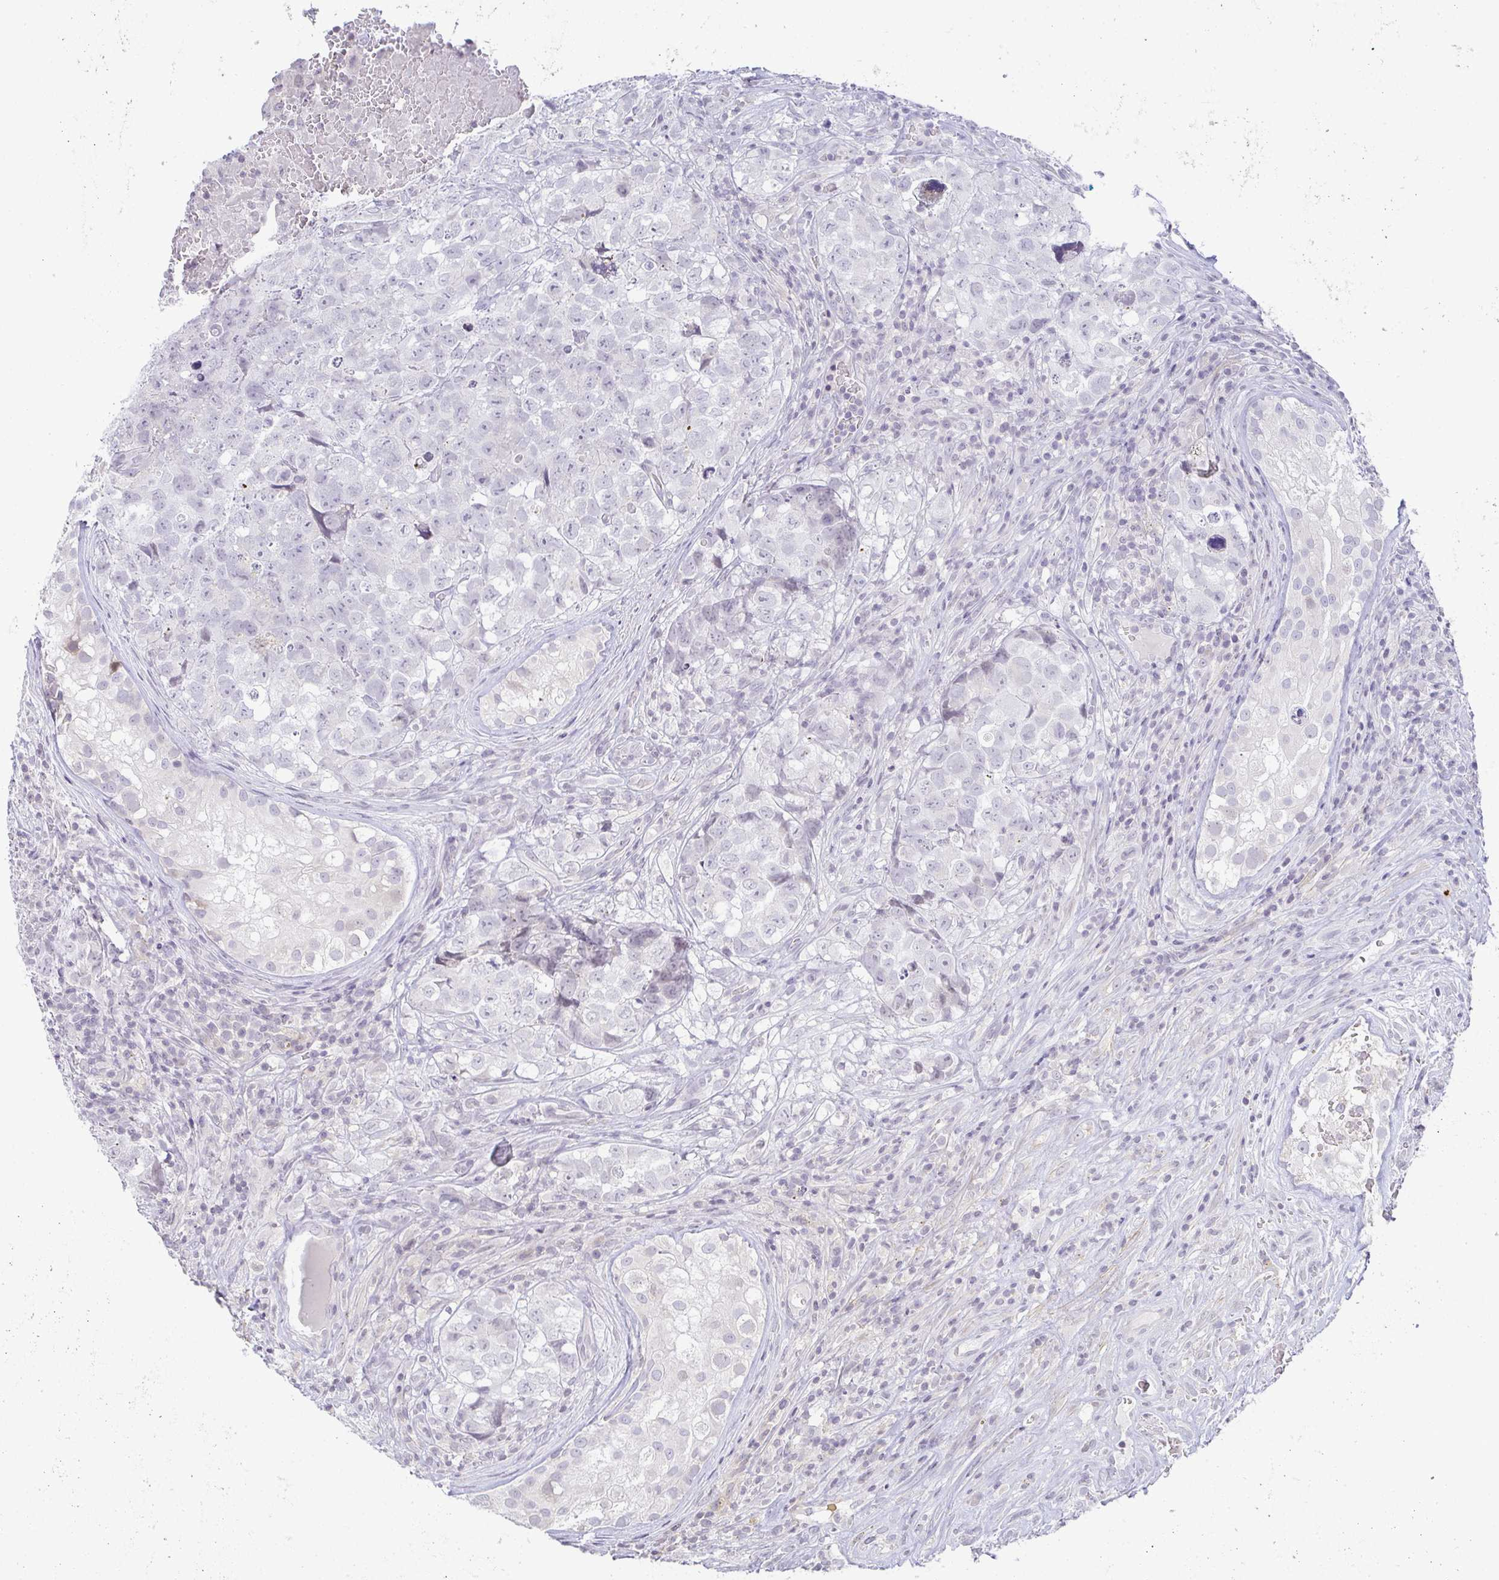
{"staining": {"intensity": "negative", "quantity": "none", "location": "none"}, "tissue": "testis cancer", "cell_type": "Tumor cells", "image_type": "cancer", "snomed": [{"axis": "morphology", "description": "Carcinoma, Embryonal, NOS"}, {"axis": "topography", "description": "Testis"}], "caption": "The photomicrograph shows no significant staining in tumor cells of testis cancer (embryonal carcinoma). (Immunohistochemistry (ihc), brightfield microscopy, high magnification).", "gene": "CACNA1S", "patient": {"sex": "male", "age": 18}}